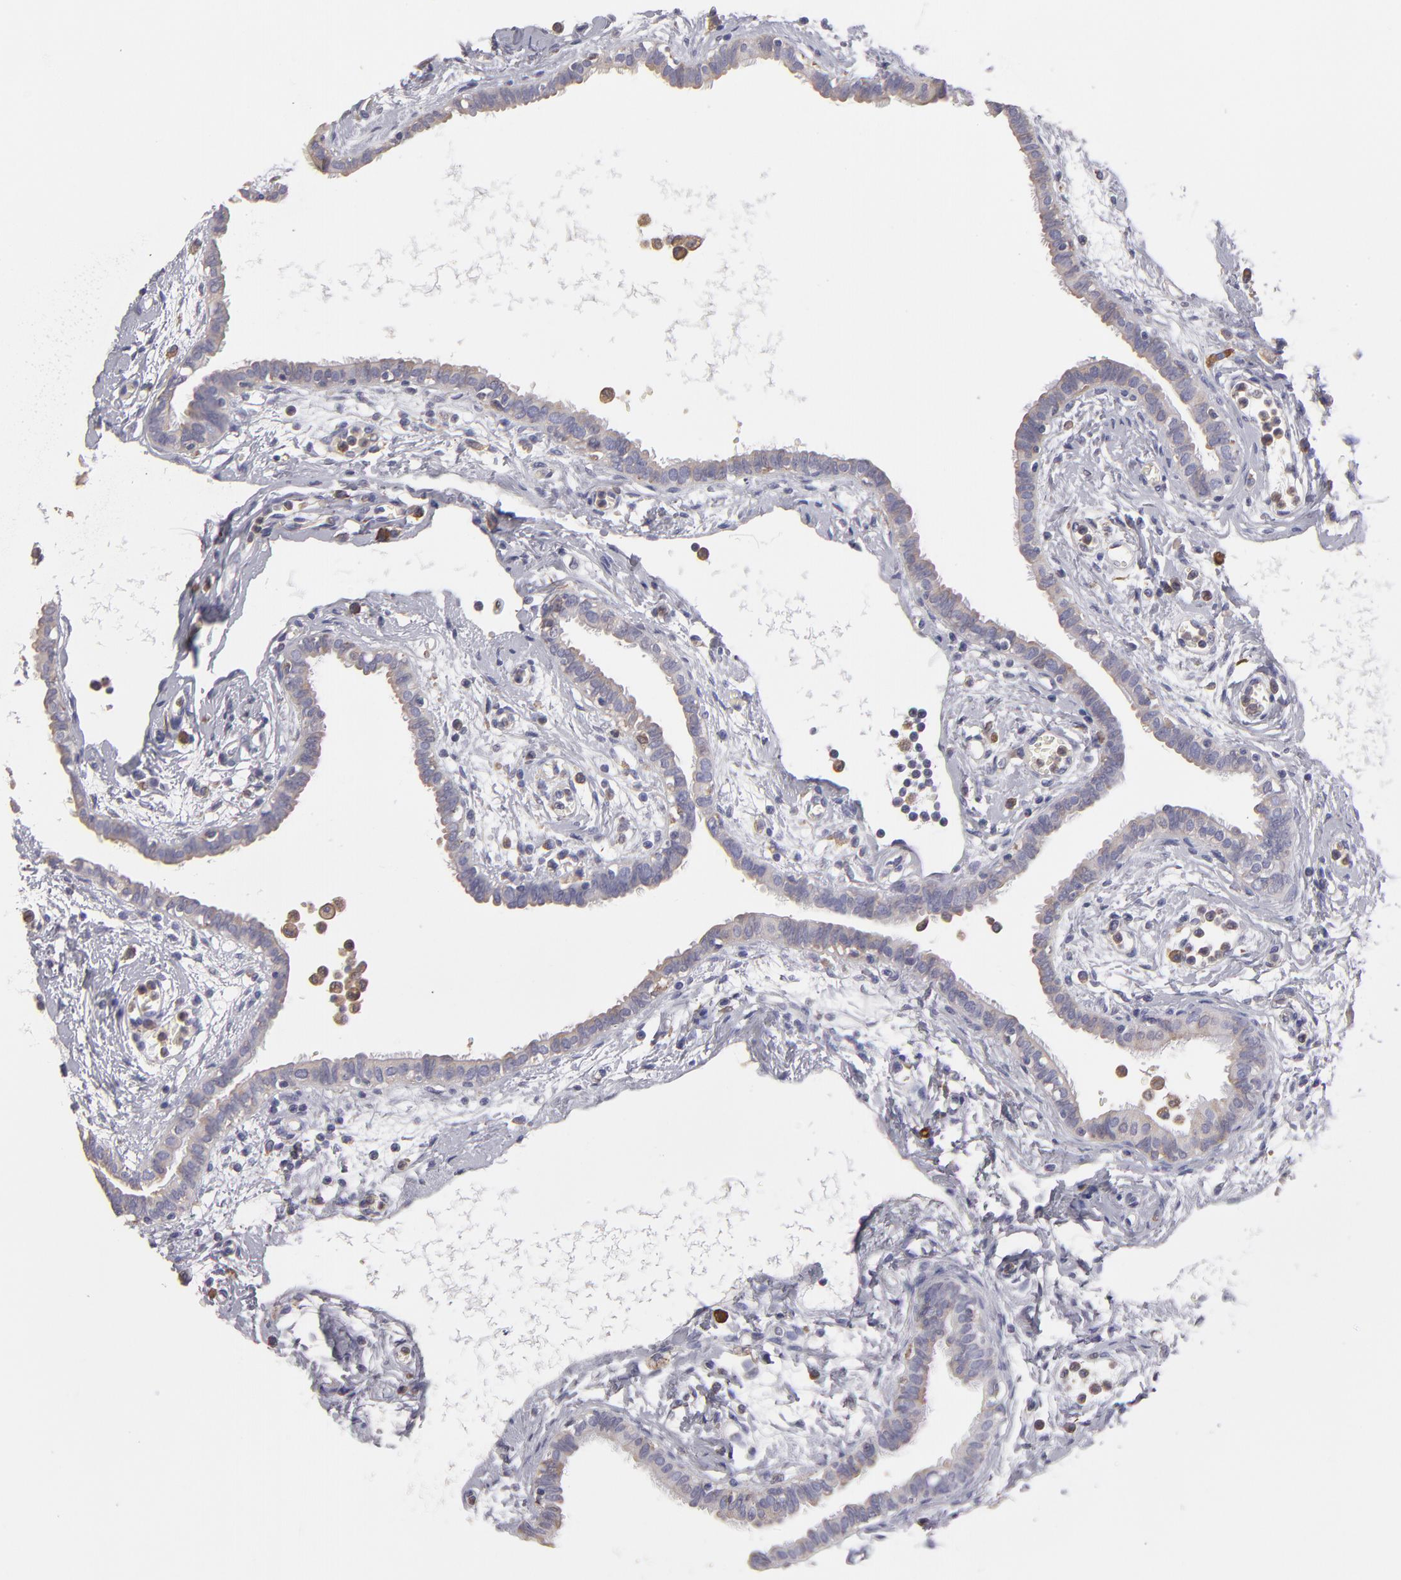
{"staining": {"intensity": "weak", "quantity": ">75%", "location": "cytoplasmic/membranous"}, "tissue": "fallopian tube", "cell_type": "Glandular cells", "image_type": "normal", "snomed": [{"axis": "morphology", "description": "Normal tissue, NOS"}, {"axis": "topography", "description": "Fallopian tube"}], "caption": "This is an image of immunohistochemistry (IHC) staining of unremarkable fallopian tube, which shows weak staining in the cytoplasmic/membranous of glandular cells.", "gene": "CALR", "patient": {"sex": "female", "age": 54}}